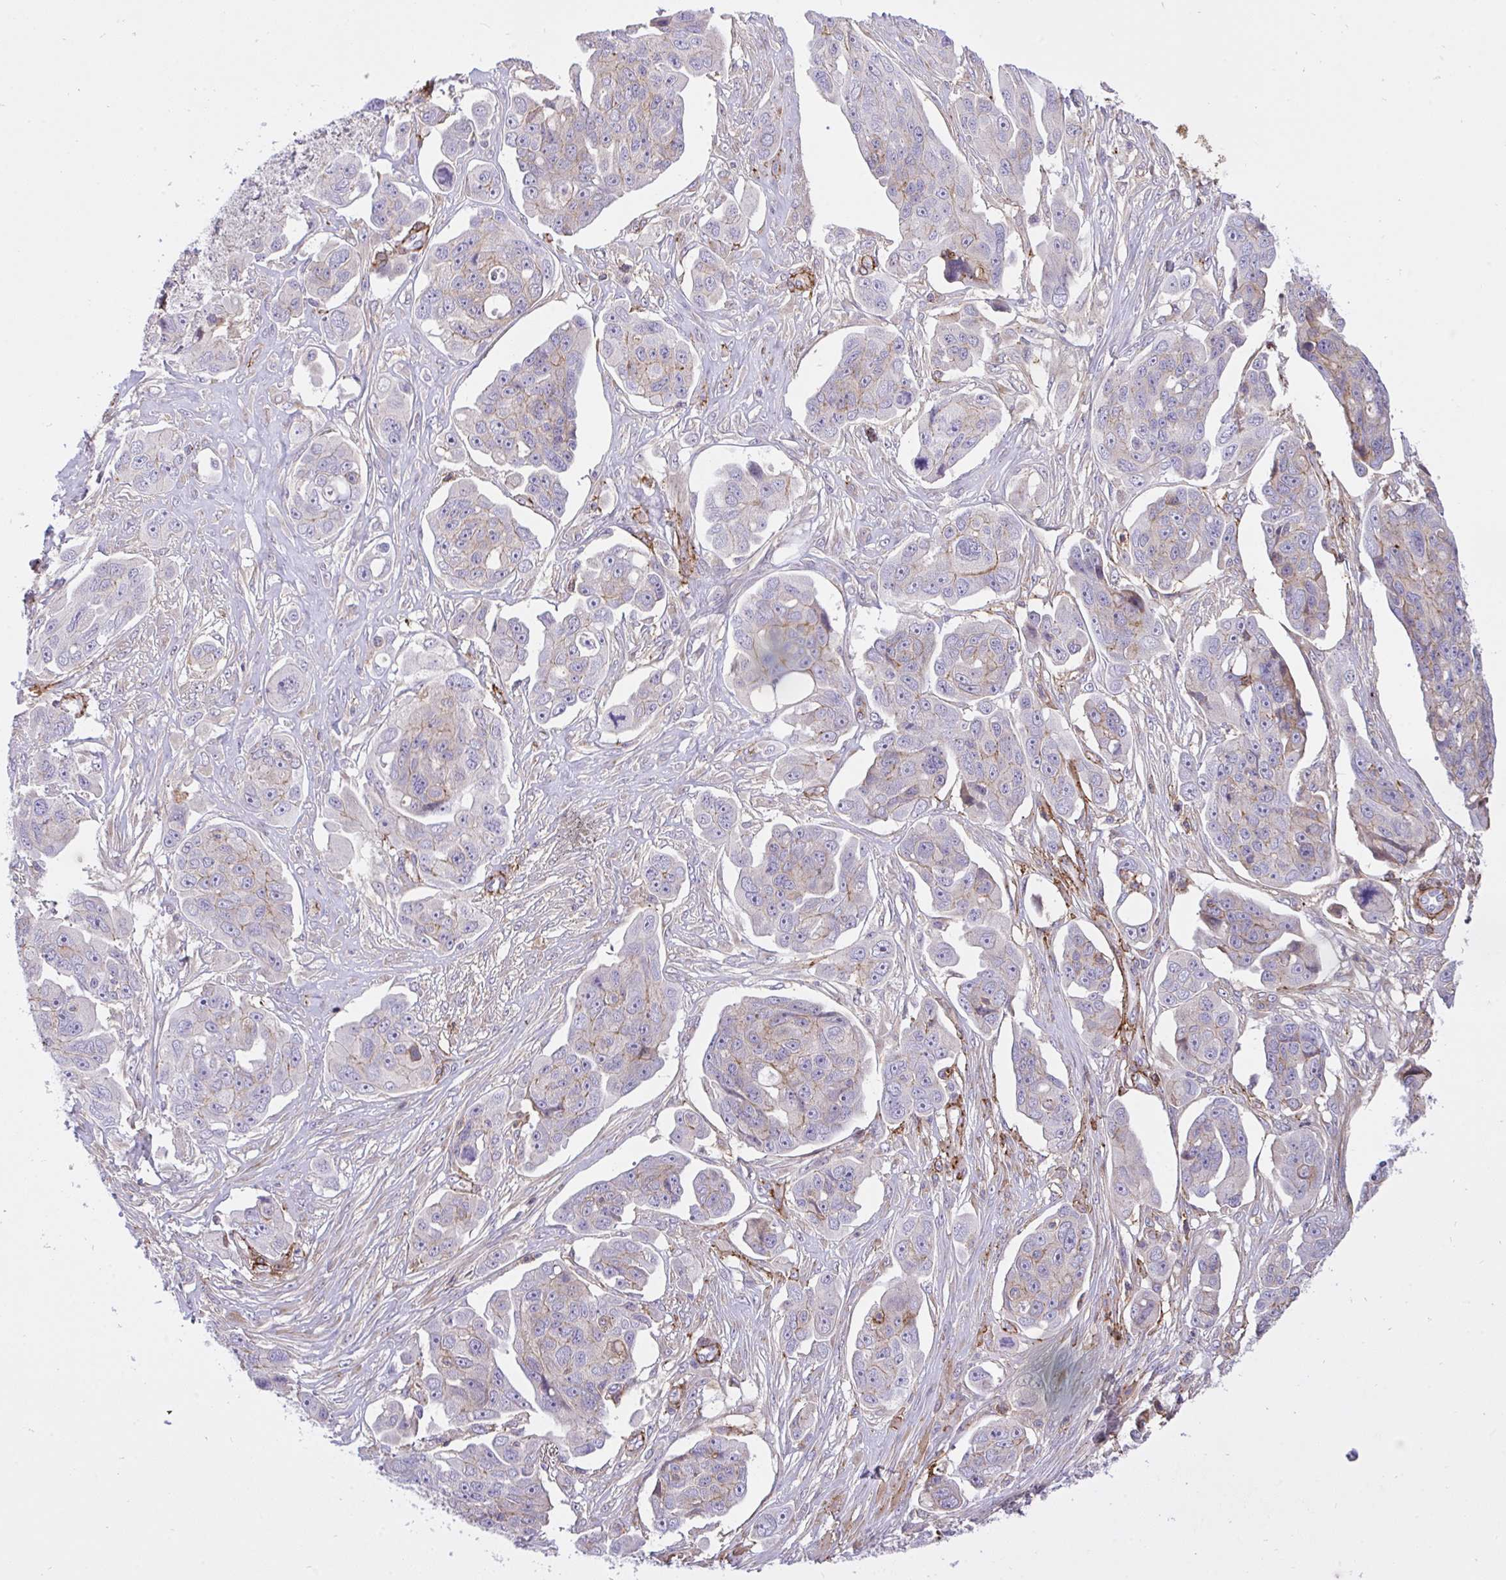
{"staining": {"intensity": "weak", "quantity": "<25%", "location": "cytoplasmic/membranous"}, "tissue": "ovarian cancer", "cell_type": "Tumor cells", "image_type": "cancer", "snomed": [{"axis": "morphology", "description": "Carcinoma, endometroid"}, {"axis": "topography", "description": "Ovary"}], "caption": "Immunohistochemistry (IHC) of ovarian endometroid carcinoma demonstrates no staining in tumor cells. (DAB immunohistochemistry (IHC) visualized using brightfield microscopy, high magnification).", "gene": "ERI1", "patient": {"sex": "female", "age": 70}}